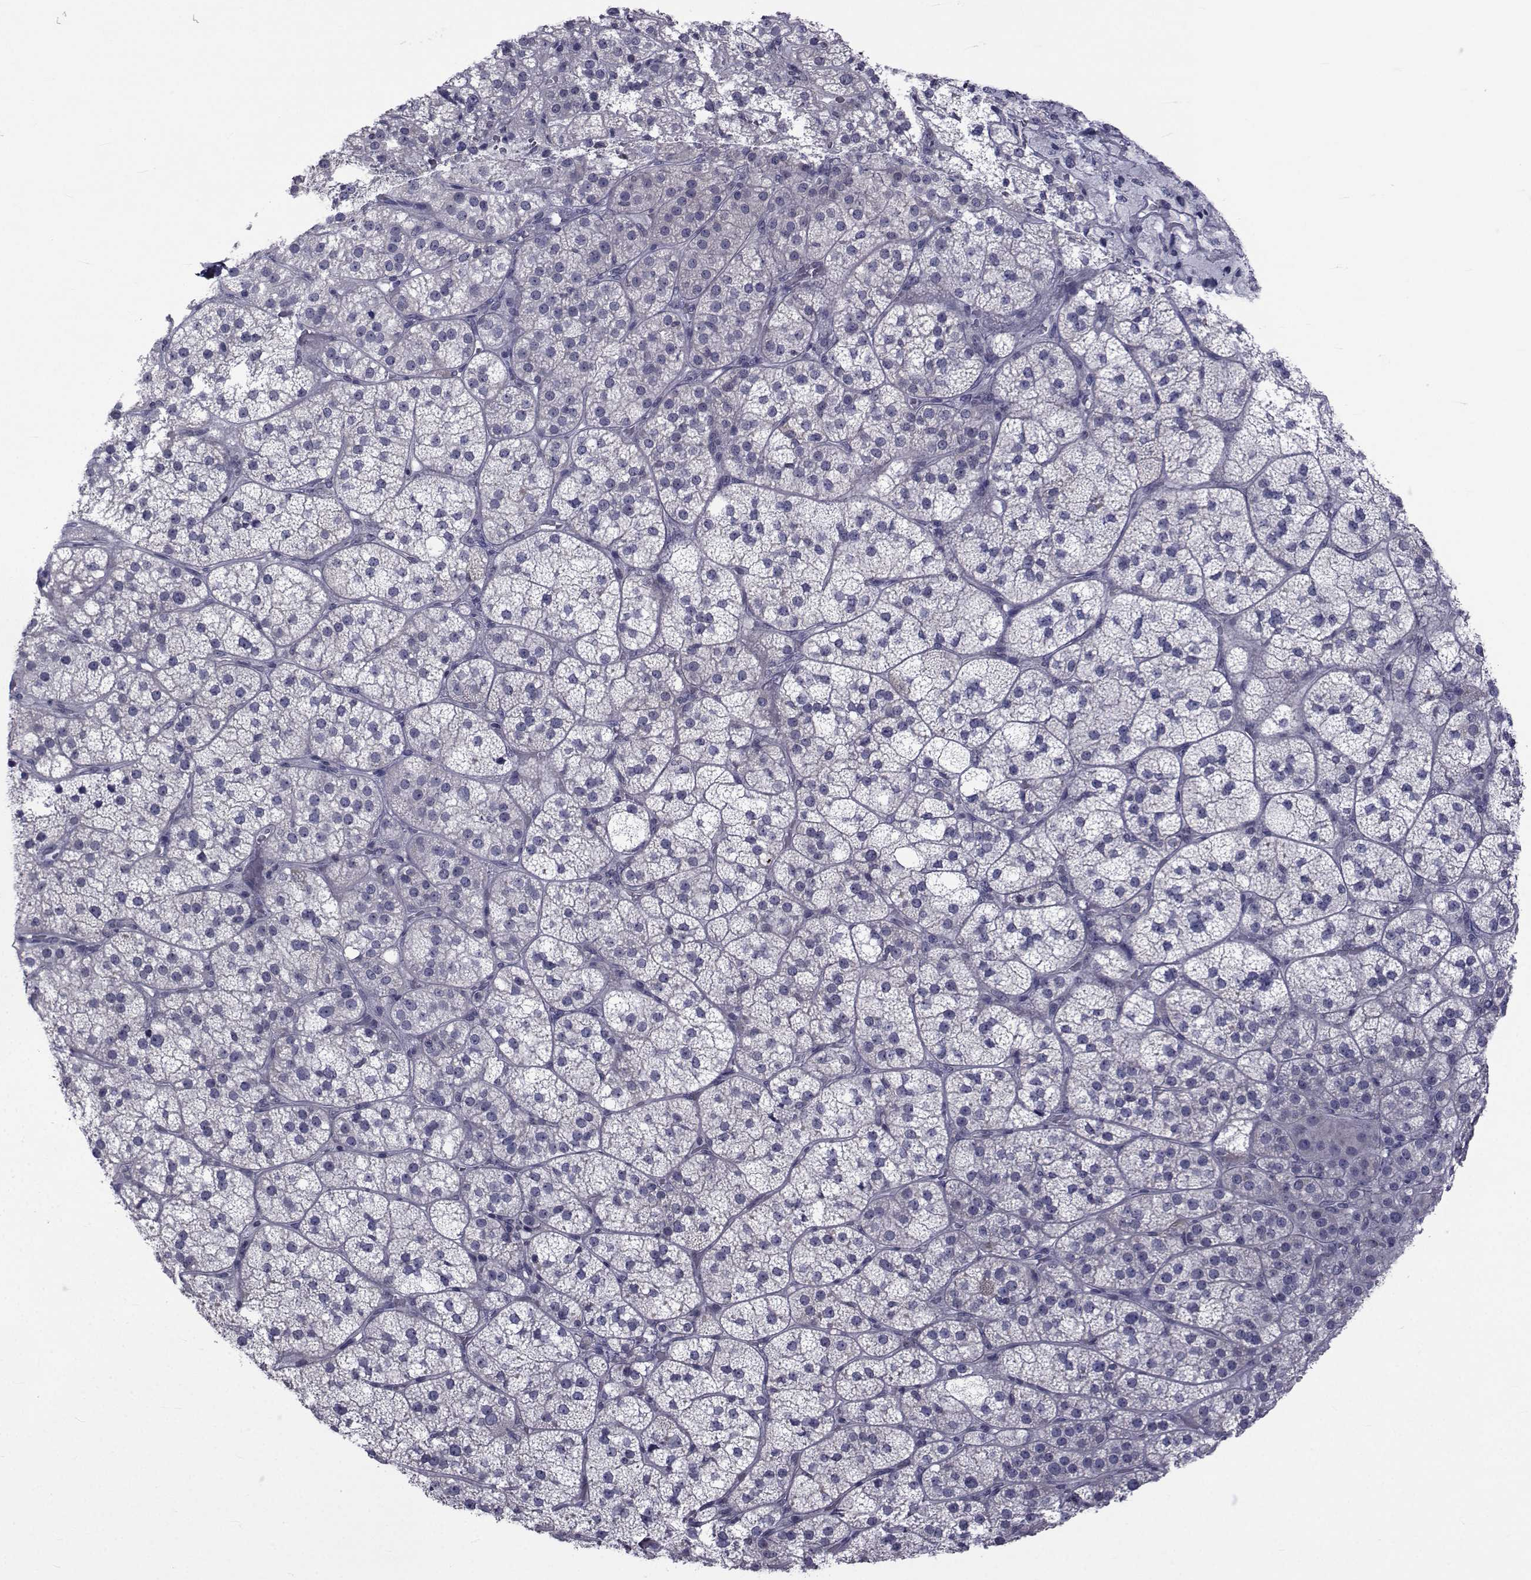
{"staining": {"intensity": "negative", "quantity": "none", "location": "none"}, "tissue": "adrenal gland", "cell_type": "Glandular cells", "image_type": "normal", "snomed": [{"axis": "morphology", "description": "Normal tissue, NOS"}, {"axis": "topography", "description": "Adrenal gland"}], "caption": "Human adrenal gland stained for a protein using IHC exhibits no staining in glandular cells.", "gene": "SLC30A10", "patient": {"sex": "female", "age": 60}}